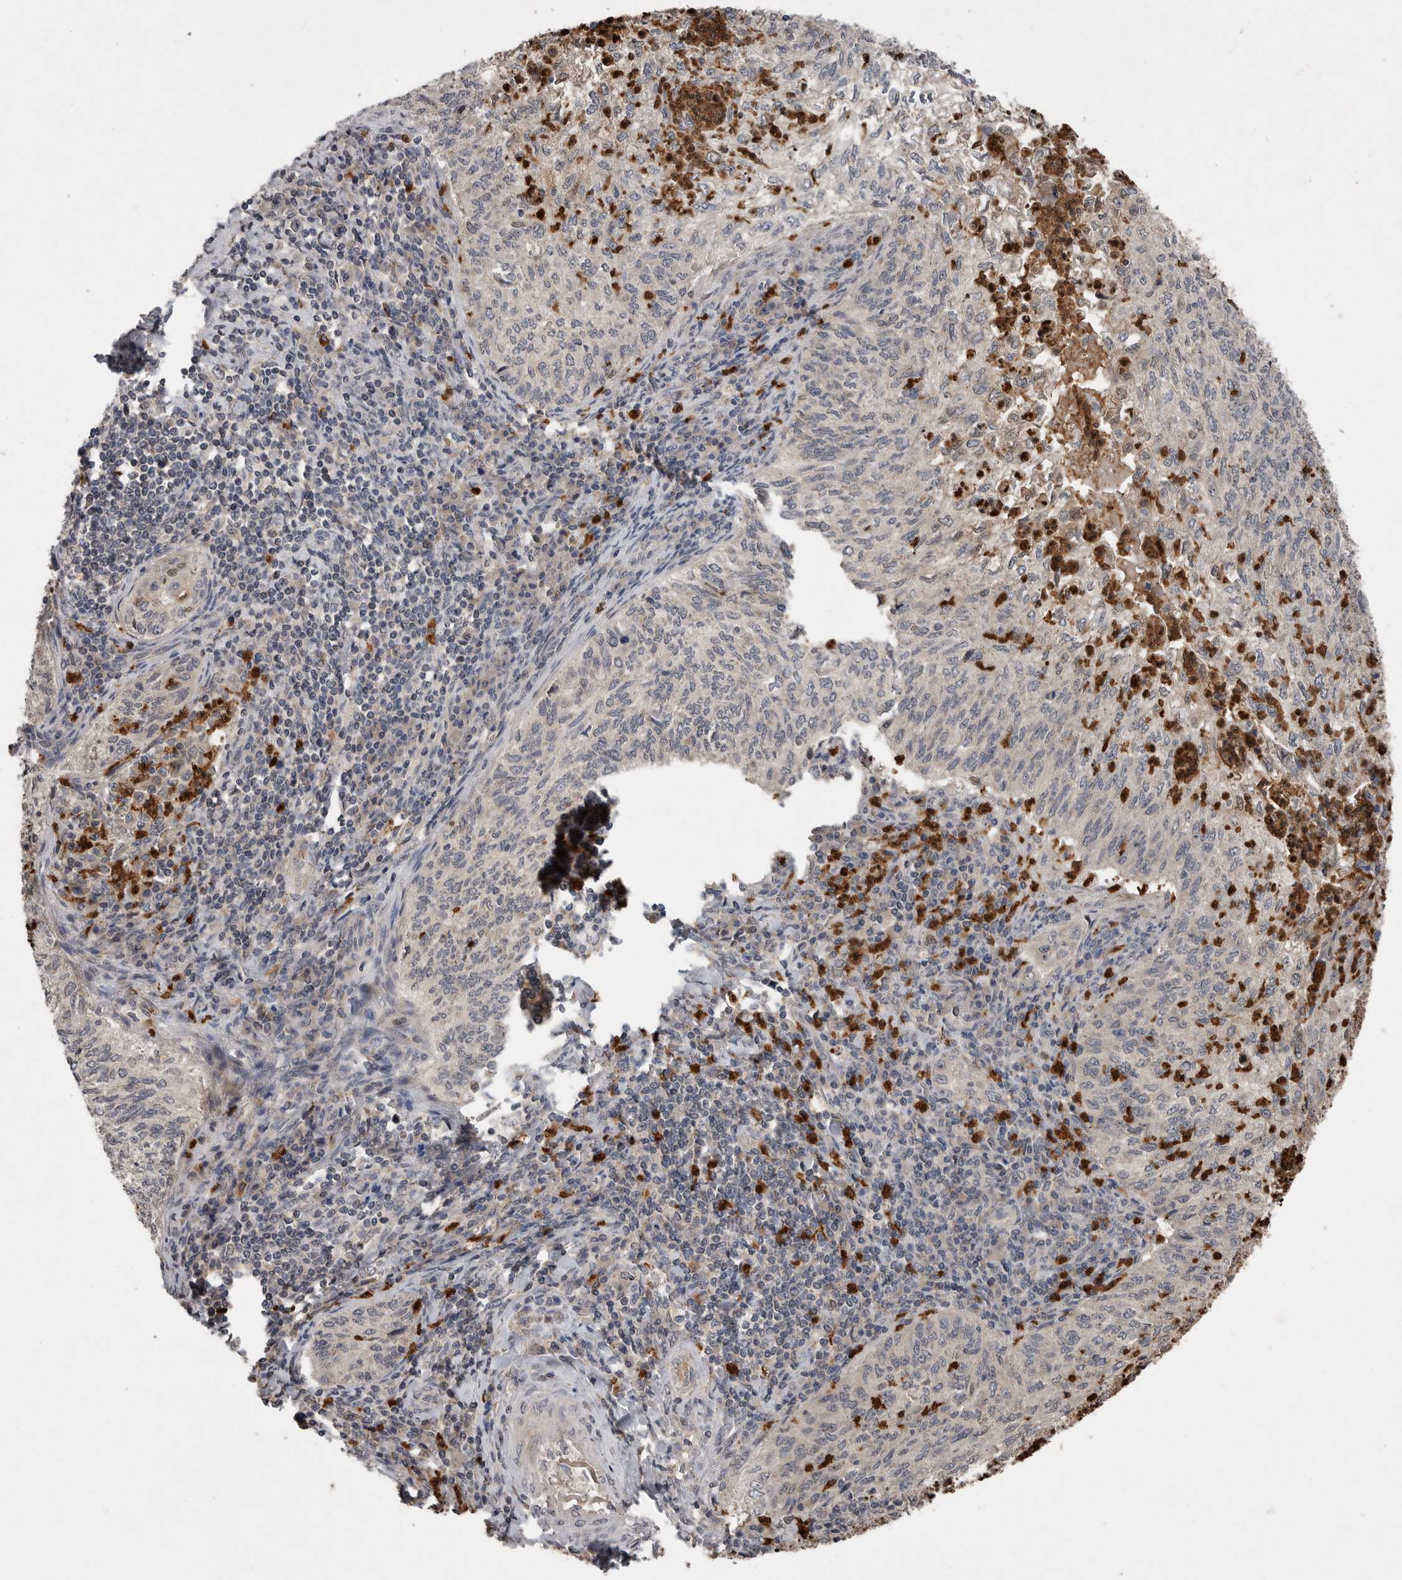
{"staining": {"intensity": "negative", "quantity": "none", "location": "none"}, "tissue": "cervical cancer", "cell_type": "Tumor cells", "image_type": "cancer", "snomed": [{"axis": "morphology", "description": "Squamous cell carcinoma, NOS"}, {"axis": "topography", "description": "Cervix"}], "caption": "This histopathology image is of squamous cell carcinoma (cervical) stained with immunohistochemistry (IHC) to label a protein in brown with the nuclei are counter-stained blue. There is no staining in tumor cells.", "gene": "SCP2", "patient": {"sex": "female", "age": 30}}